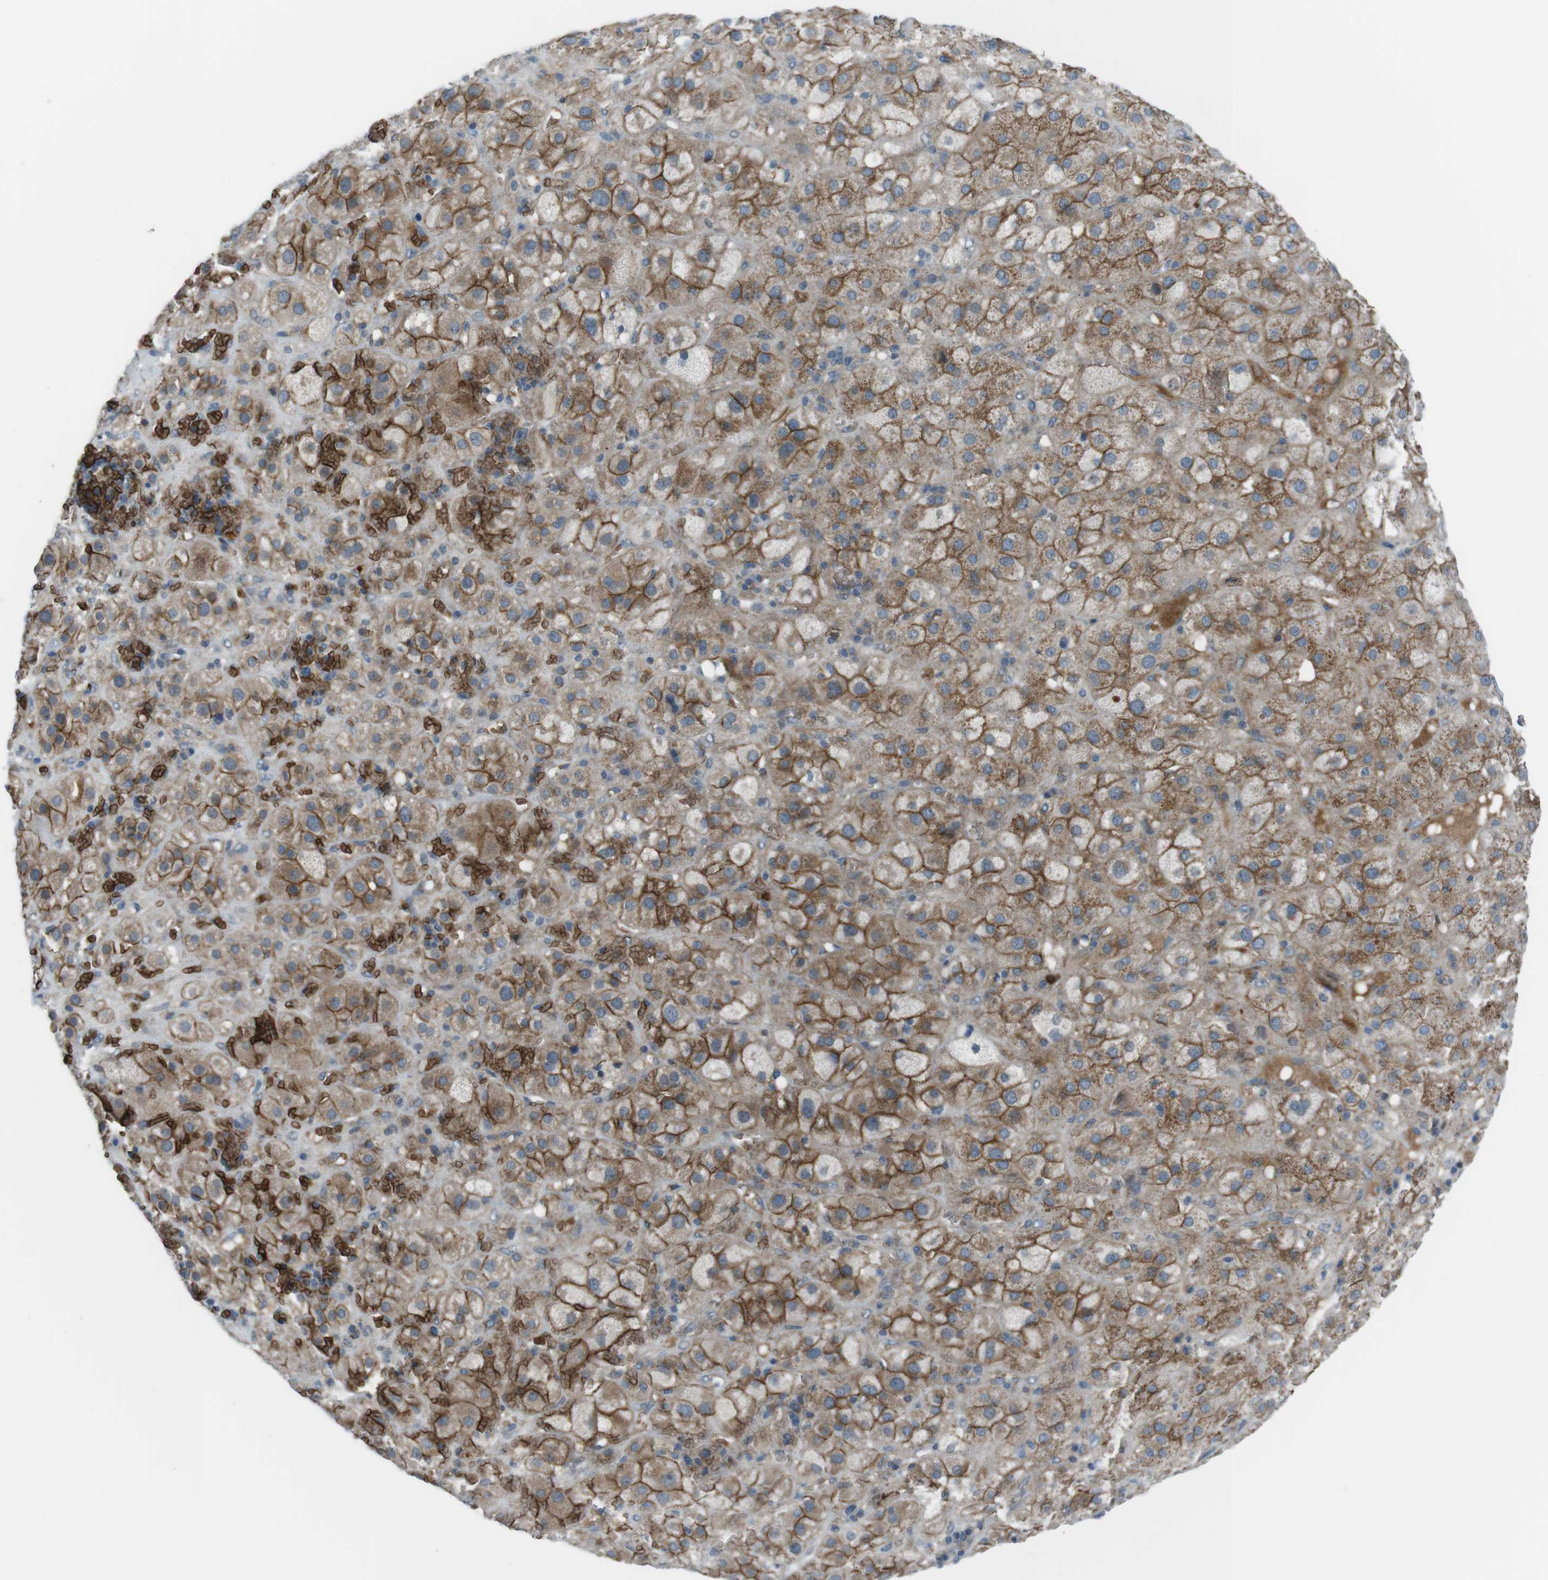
{"staining": {"intensity": "moderate", "quantity": ">75%", "location": "cytoplasmic/membranous"}, "tissue": "adrenal gland", "cell_type": "Glandular cells", "image_type": "normal", "snomed": [{"axis": "morphology", "description": "Normal tissue, NOS"}, {"axis": "topography", "description": "Adrenal gland"}], "caption": "Normal adrenal gland exhibits moderate cytoplasmic/membranous staining in approximately >75% of glandular cells, visualized by immunohistochemistry.", "gene": "SPTA1", "patient": {"sex": "female", "age": 47}}